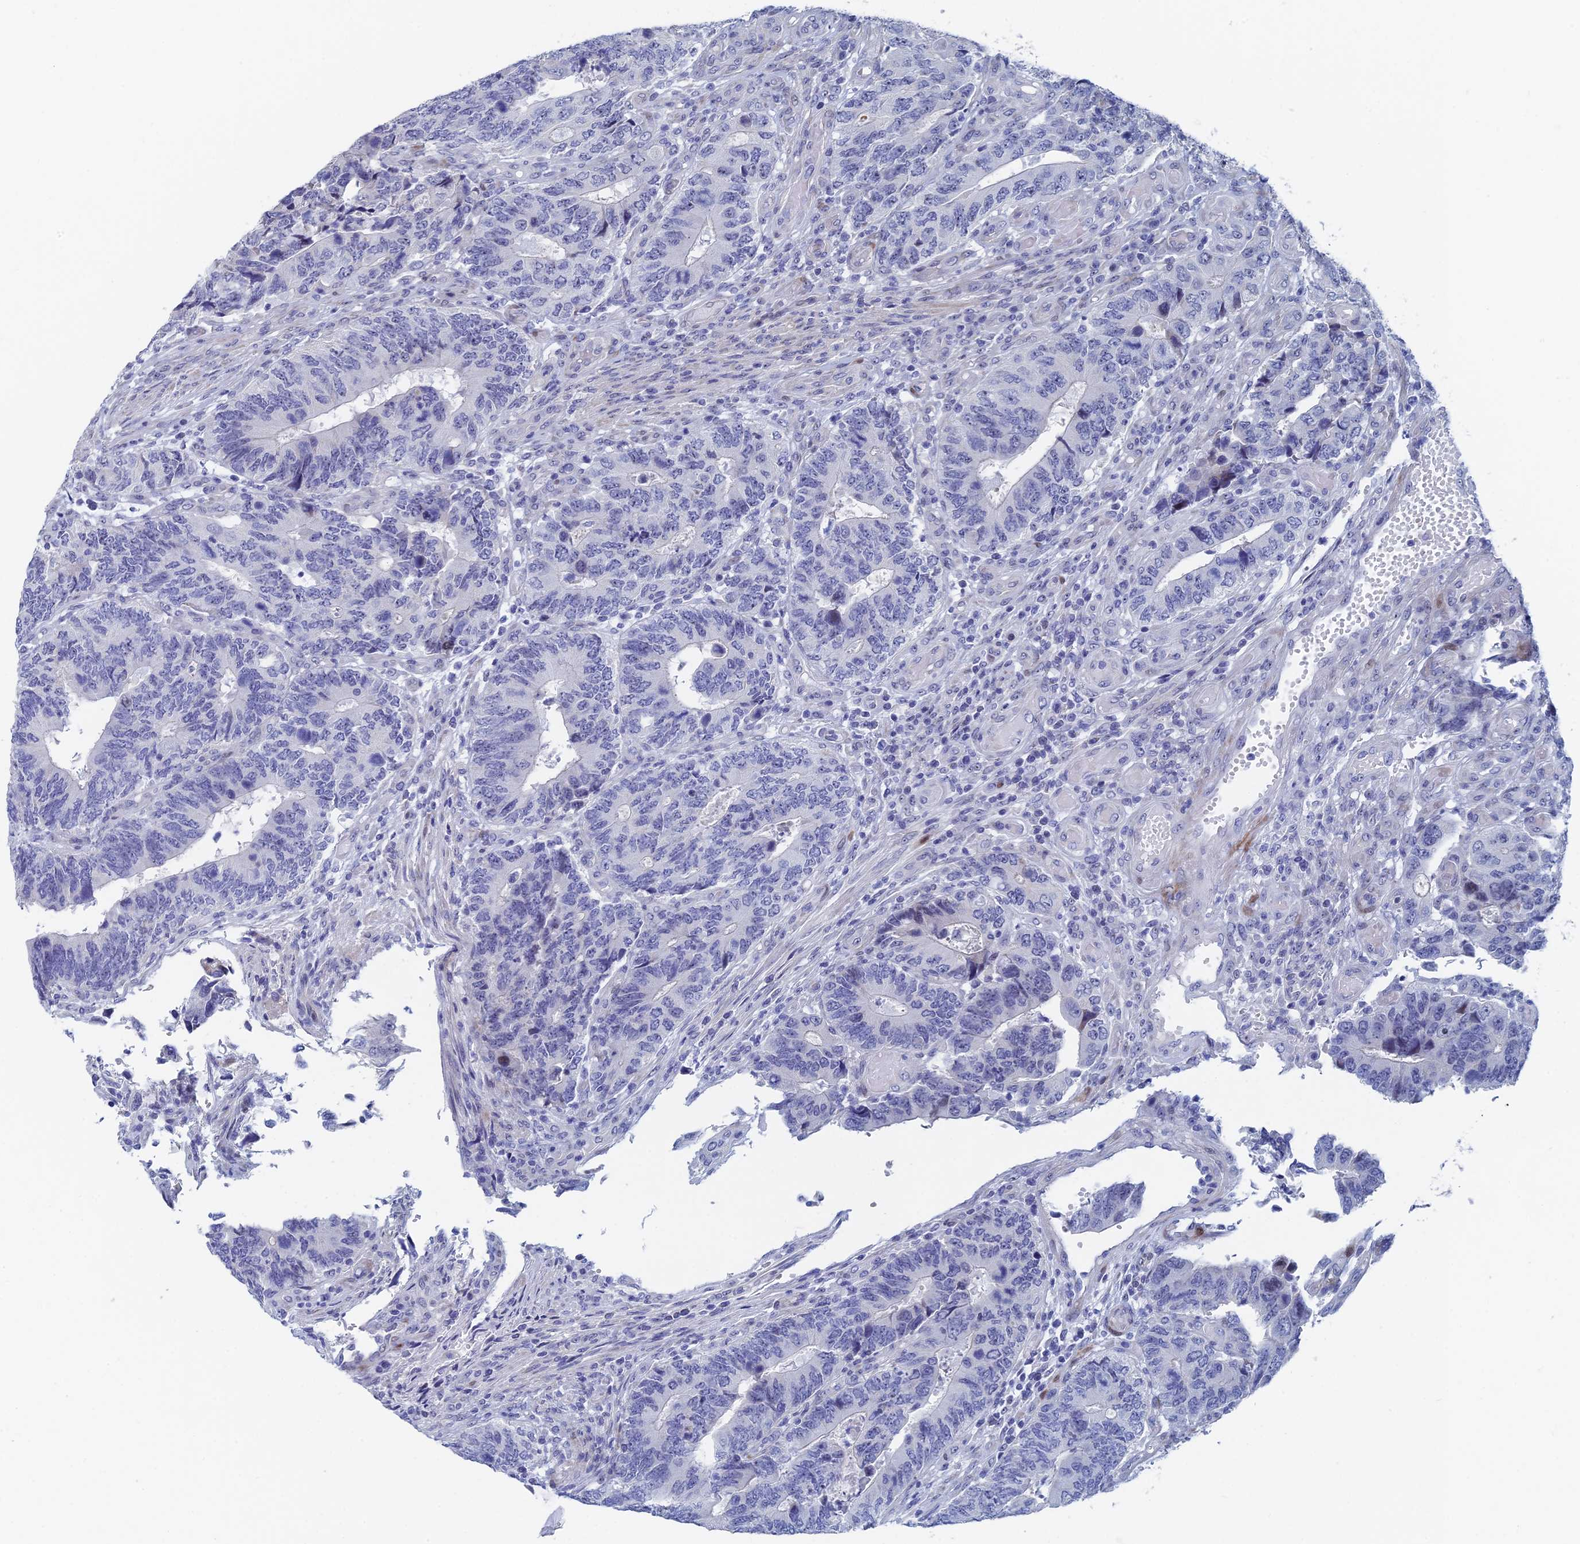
{"staining": {"intensity": "negative", "quantity": "none", "location": "none"}, "tissue": "colorectal cancer", "cell_type": "Tumor cells", "image_type": "cancer", "snomed": [{"axis": "morphology", "description": "Adenocarcinoma, NOS"}, {"axis": "topography", "description": "Colon"}], "caption": "DAB immunohistochemical staining of human adenocarcinoma (colorectal) demonstrates no significant staining in tumor cells.", "gene": "DRGX", "patient": {"sex": "male", "age": 87}}